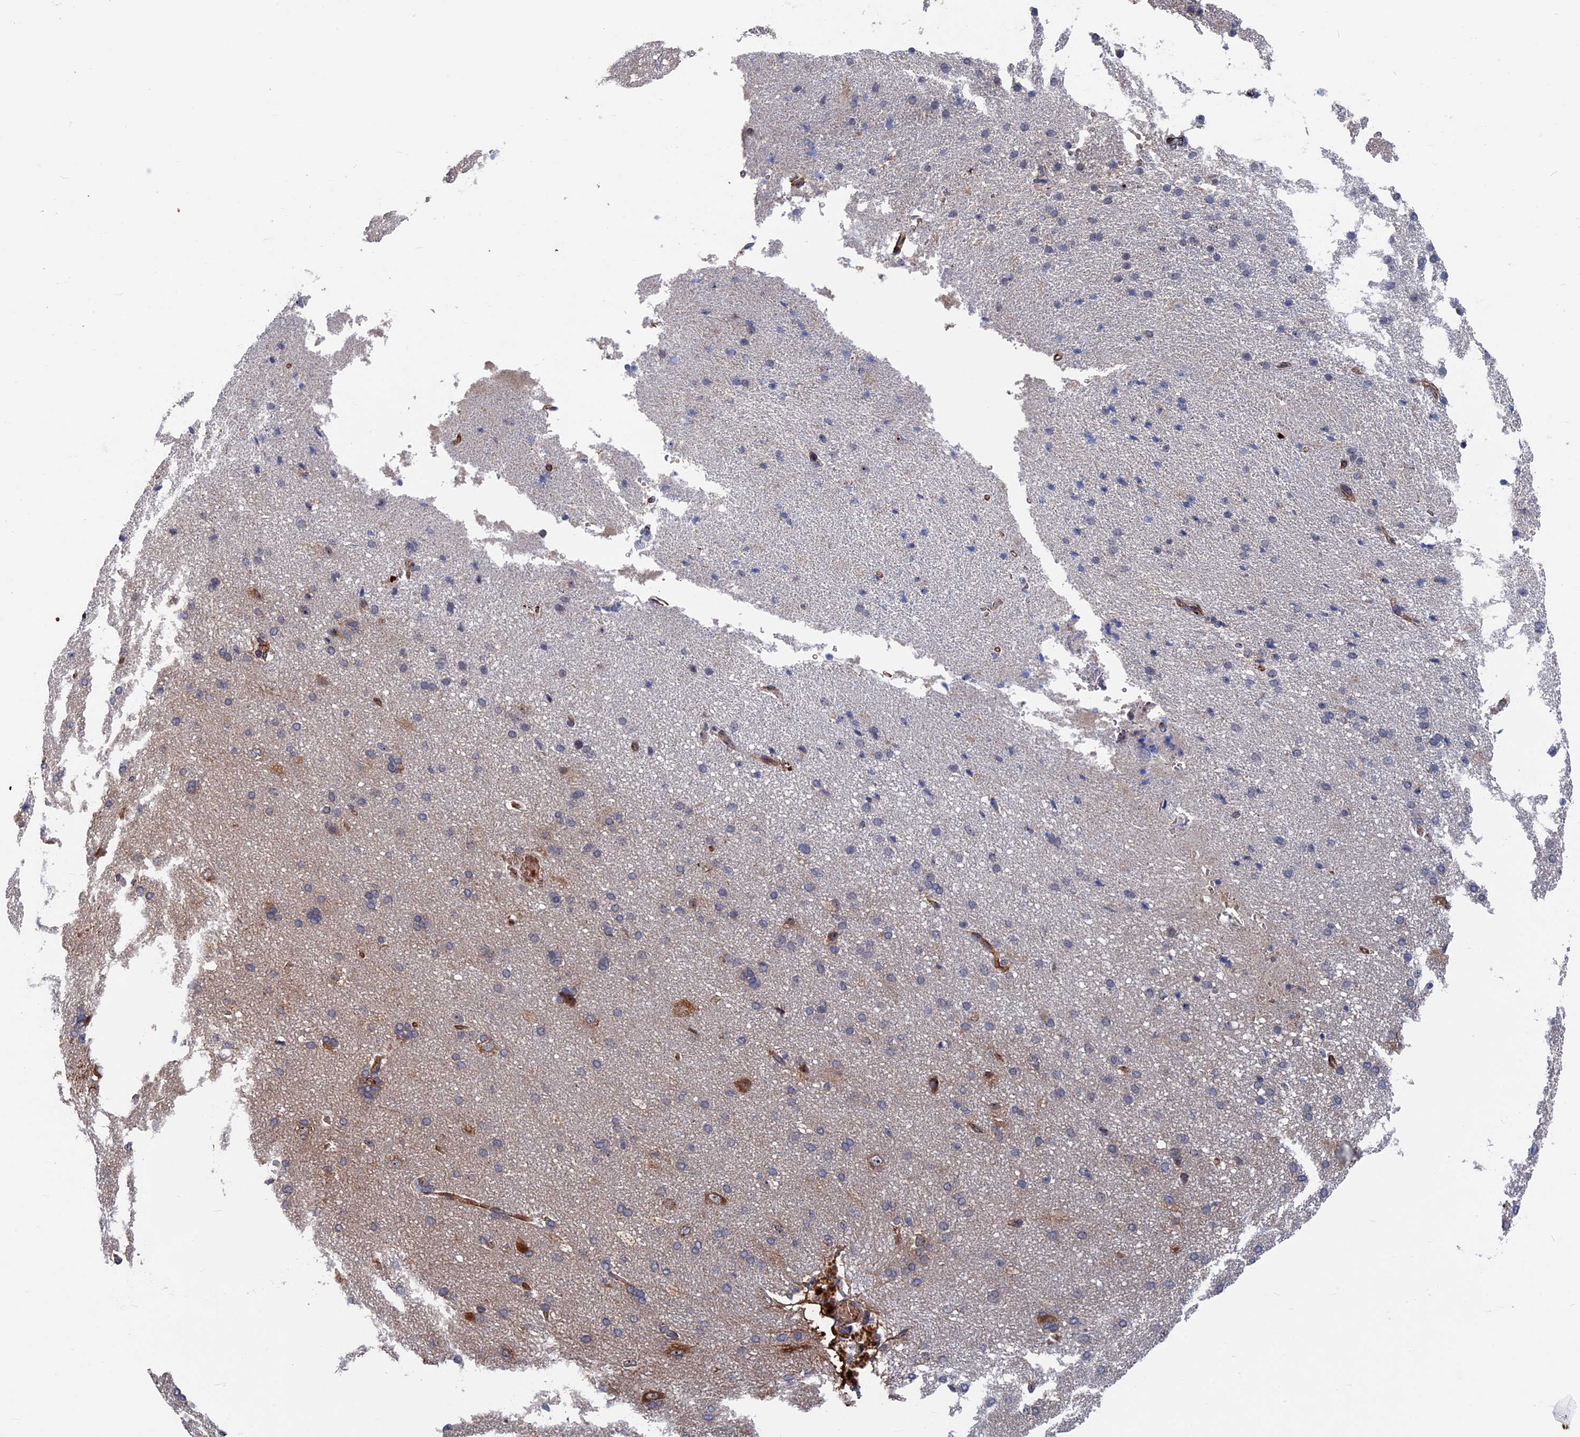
{"staining": {"intensity": "moderate", "quantity": "25%-75%", "location": "cytoplasmic/membranous"}, "tissue": "cerebral cortex", "cell_type": "Endothelial cells", "image_type": "normal", "snomed": [{"axis": "morphology", "description": "Normal tissue, NOS"}, {"axis": "topography", "description": "Cerebral cortex"}], "caption": "Endothelial cells demonstrate medium levels of moderate cytoplasmic/membranous staining in approximately 25%-75% of cells in benign cerebral cortex.", "gene": "EXOSC9", "patient": {"sex": "male", "age": 62}}